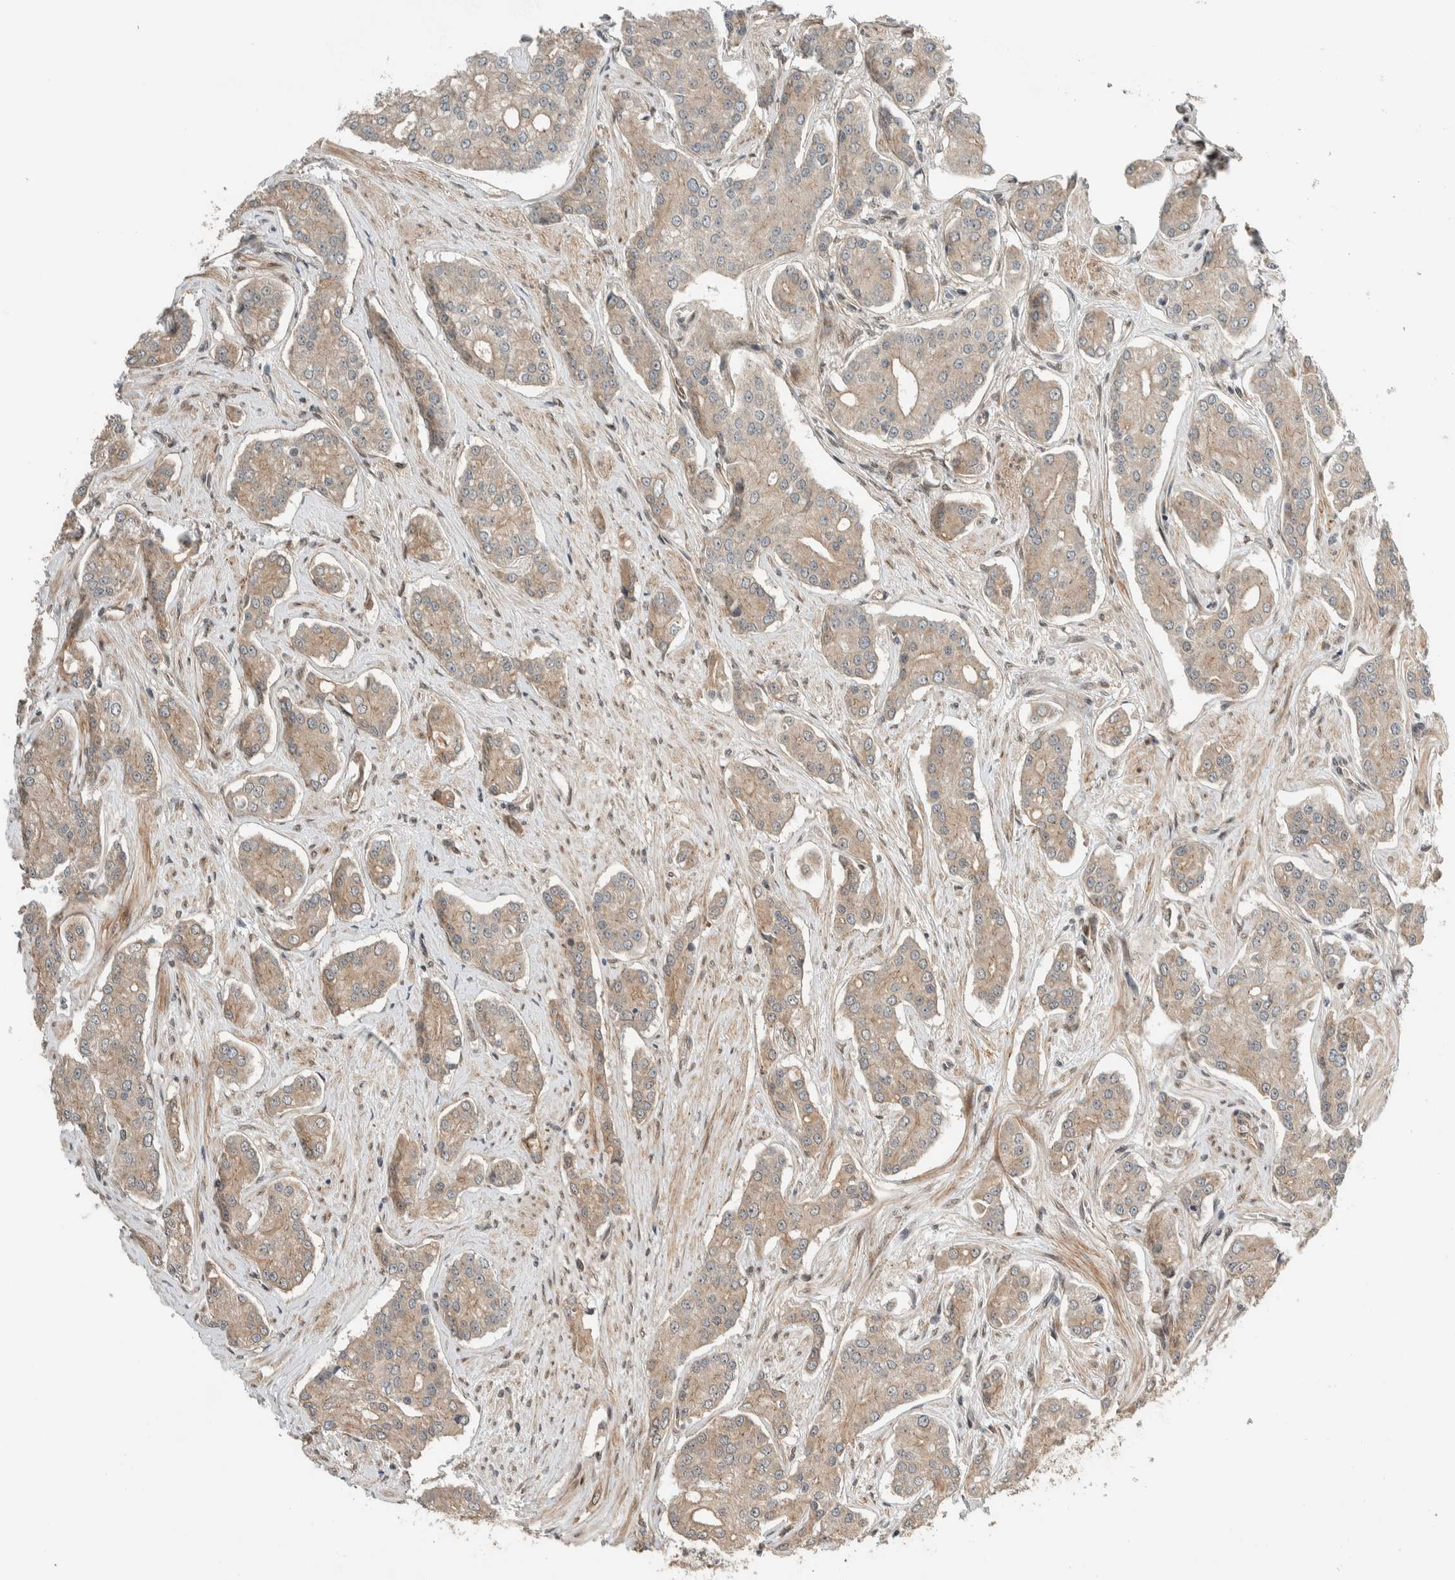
{"staining": {"intensity": "weak", "quantity": "25%-75%", "location": "cytoplasmic/membranous"}, "tissue": "prostate cancer", "cell_type": "Tumor cells", "image_type": "cancer", "snomed": [{"axis": "morphology", "description": "Adenocarcinoma, High grade"}, {"axis": "topography", "description": "Prostate"}], "caption": "Protein analysis of prostate adenocarcinoma (high-grade) tissue shows weak cytoplasmic/membranous positivity in about 25%-75% of tumor cells. (Stains: DAB (3,3'-diaminobenzidine) in brown, nuclei in blue, Microscopy: brightfield microscopy at high magnification).", "gene": "STXBP4", "patient": {"sex": "male", "age": 71}}